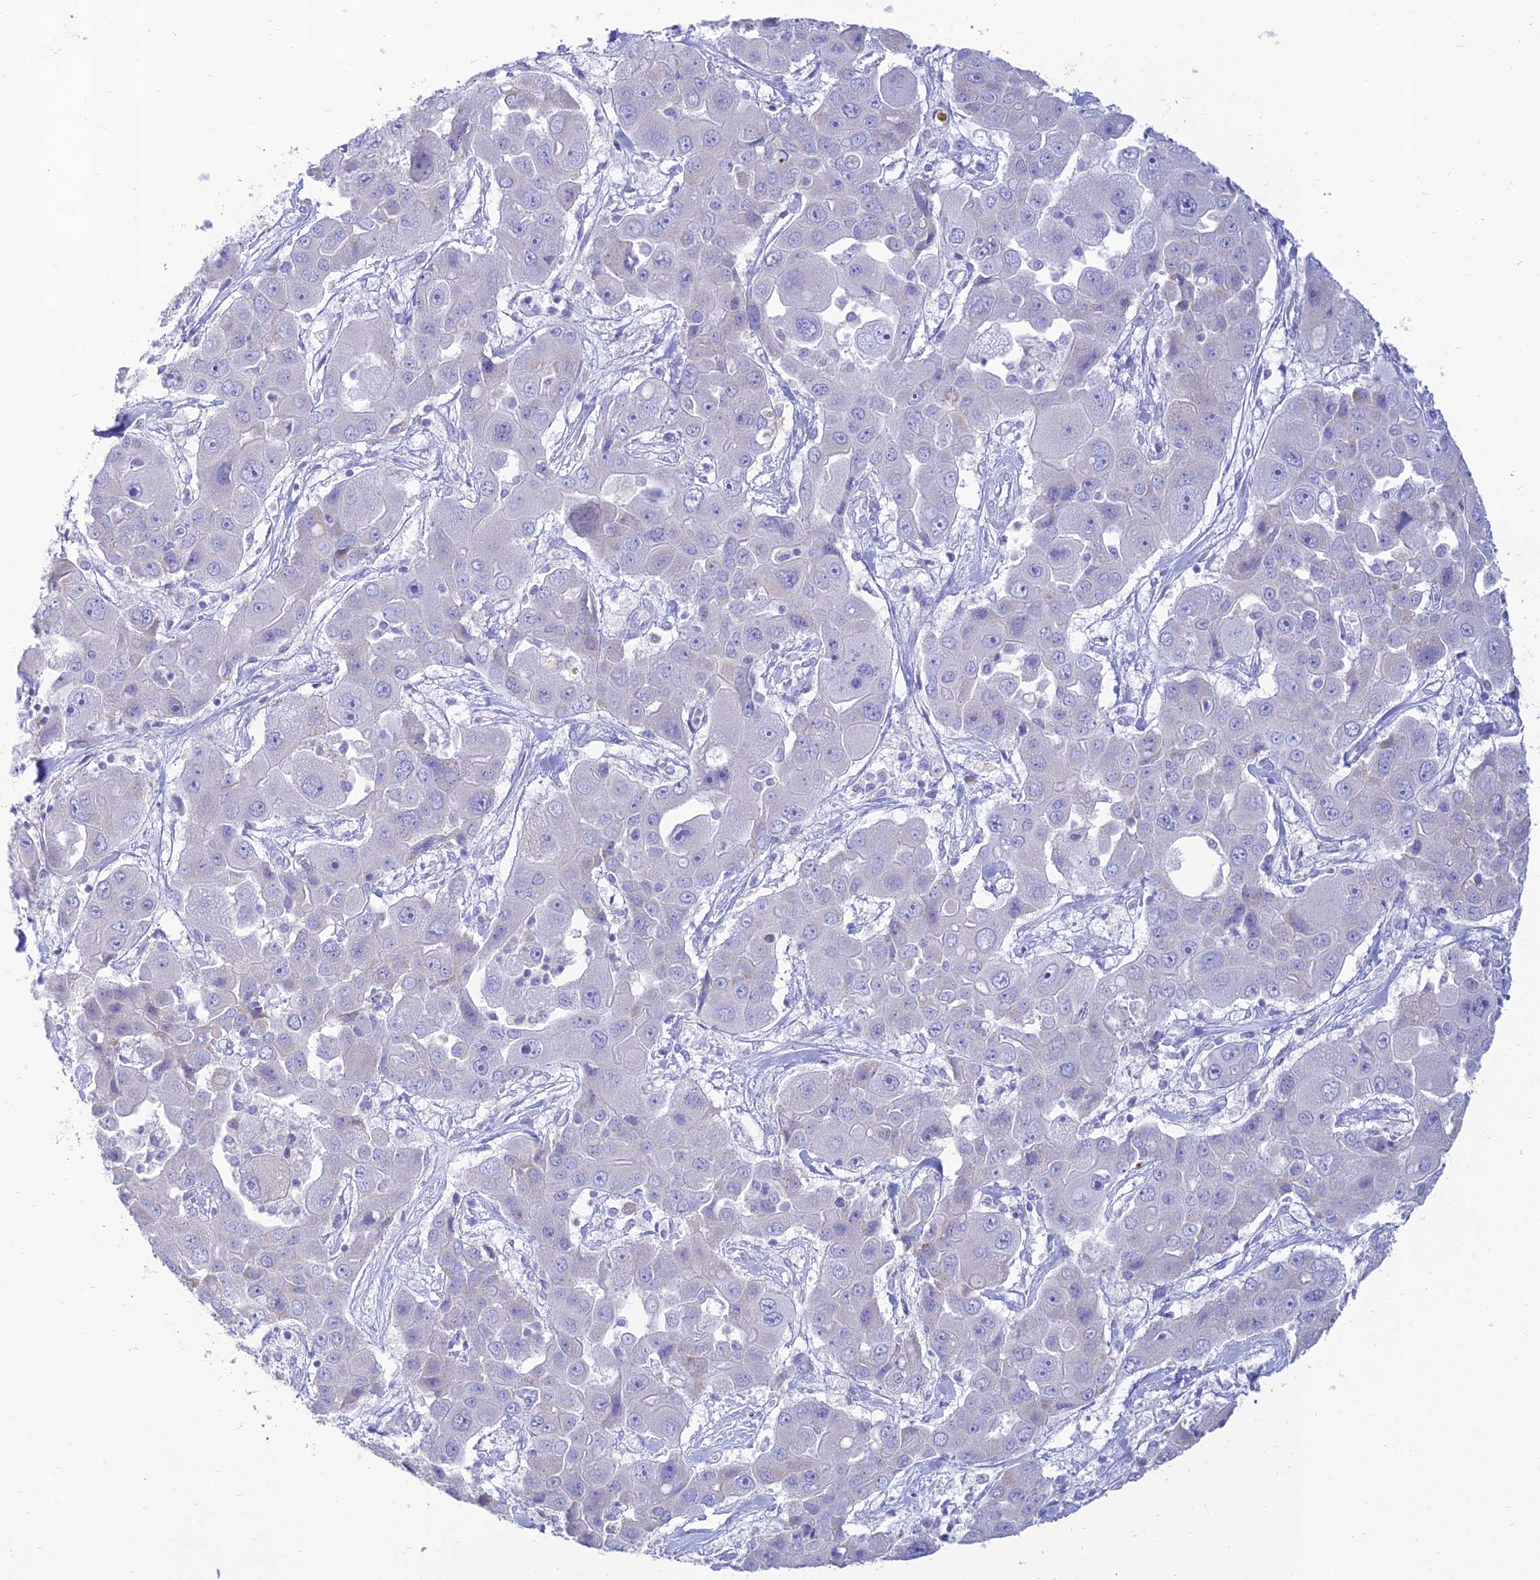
{"staining": {"intensity": "negative", "quantity": "none", "location": "none"}, "tissue": "liver cancer", "cell_type": "Tumor cells", "image_type": "cancer", "snomed": [{"axis": "morphology", "description": "Cholangiocarcinoma"}, {"axis": "topography", "description": "Liver"}], "caption": "The image reveals no significant positivity in tumor cells of liver cholangiocarcinoma.", "gene": "MAL2", "patient": {"sex": "male", "age": 67}}